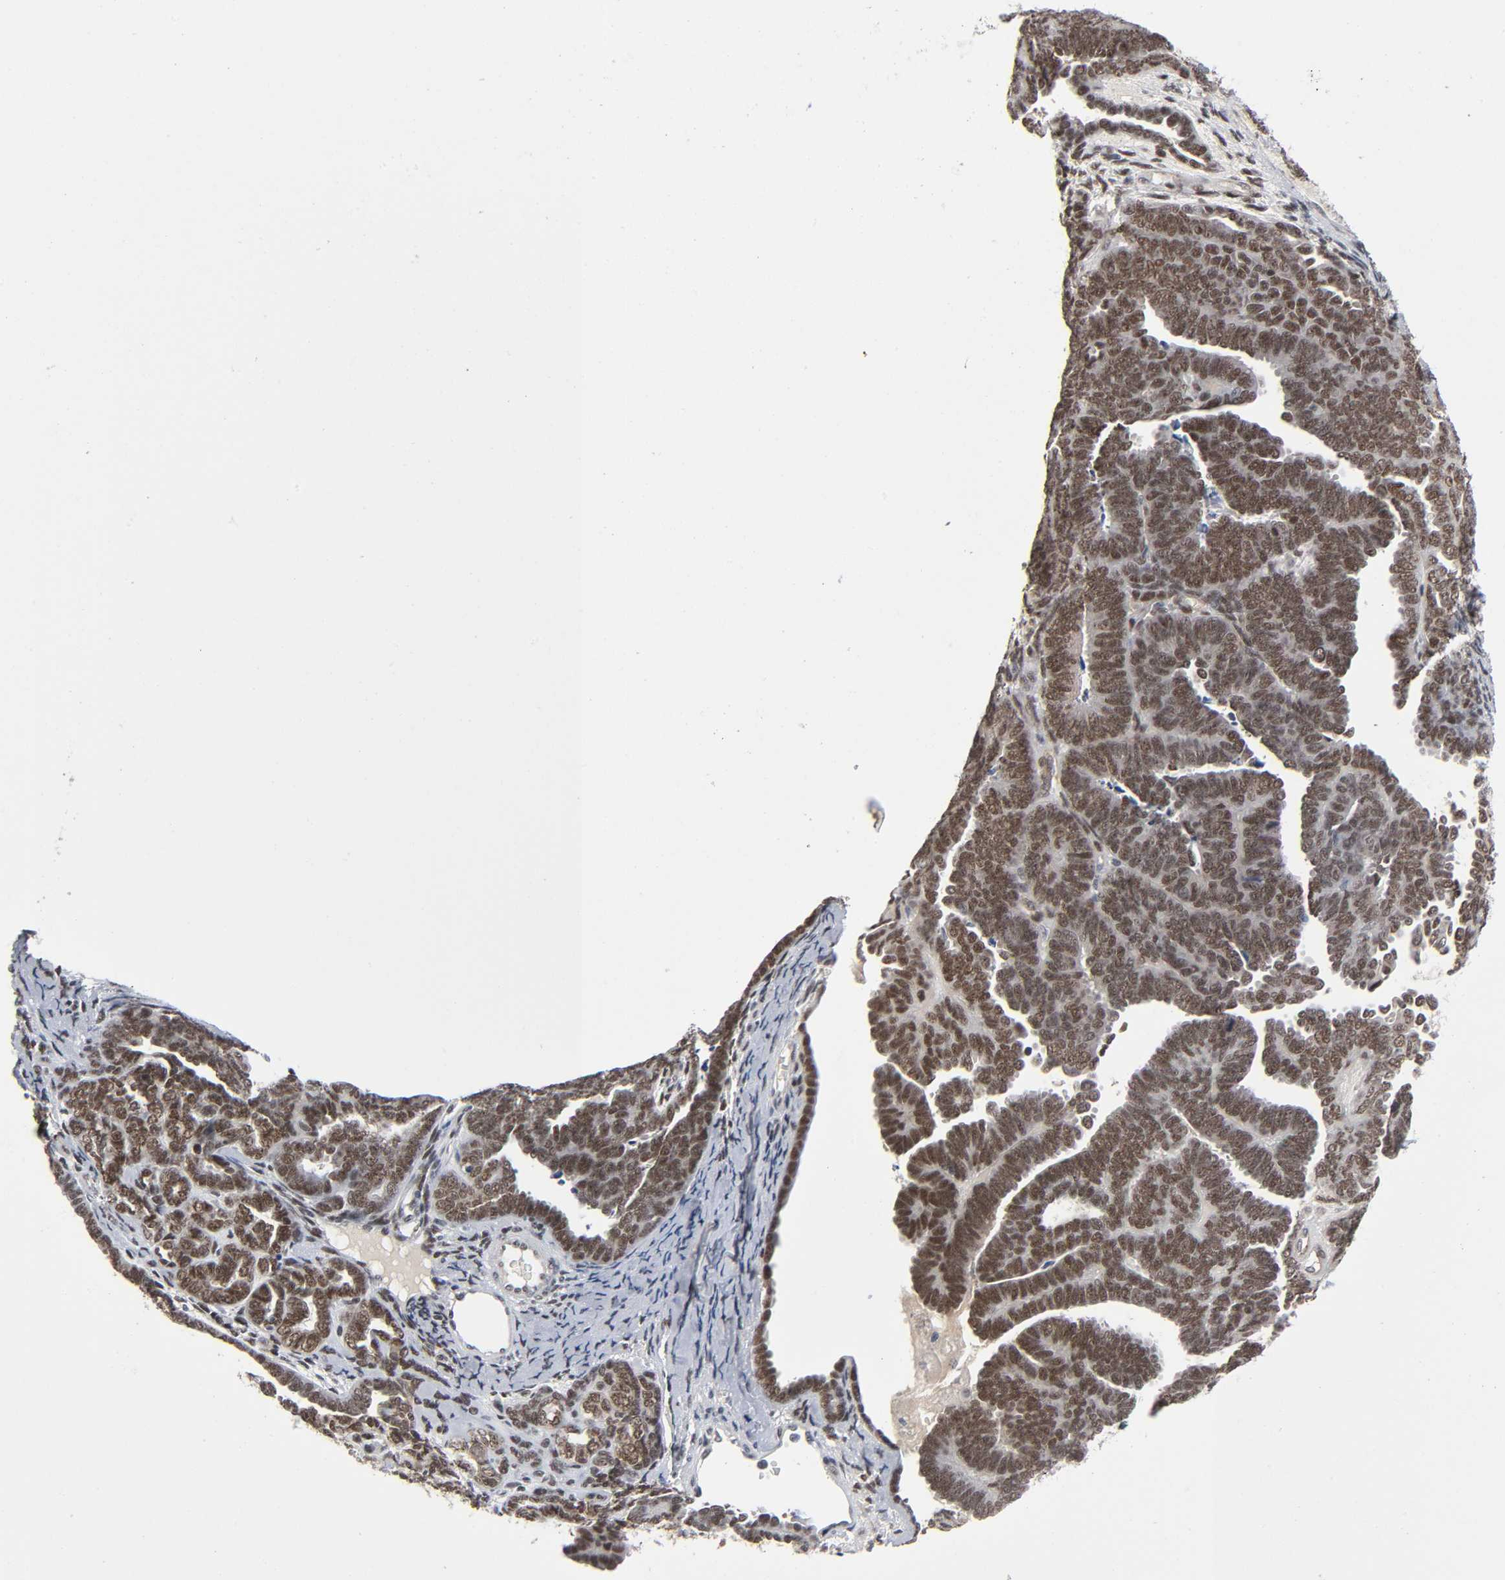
{"staining": {"intensity": "strong", "quantity": ">75%", "location": "cytoplasmic/membranous,nuclear"}, "tissue": "endometrial cancer", "cell_type": "Tumor cells", "image_type": "cancer", "snomed": [{"axis": "morphology", "description": "Neoplasm, malignant, NOS"}, {"axis": "topography", "description": "Endometrium"}], "caption": "The immunohistochemical stain shows strong cytoplasmic/membranous and nuclear expression in tumor cells of endometrial cancer (neoplasm (malignant)) tissue. (IHC, brightfield microscopy, high magnification).", "gene": "ZNF384", "patient": {"sex": "female", "age": 74}}